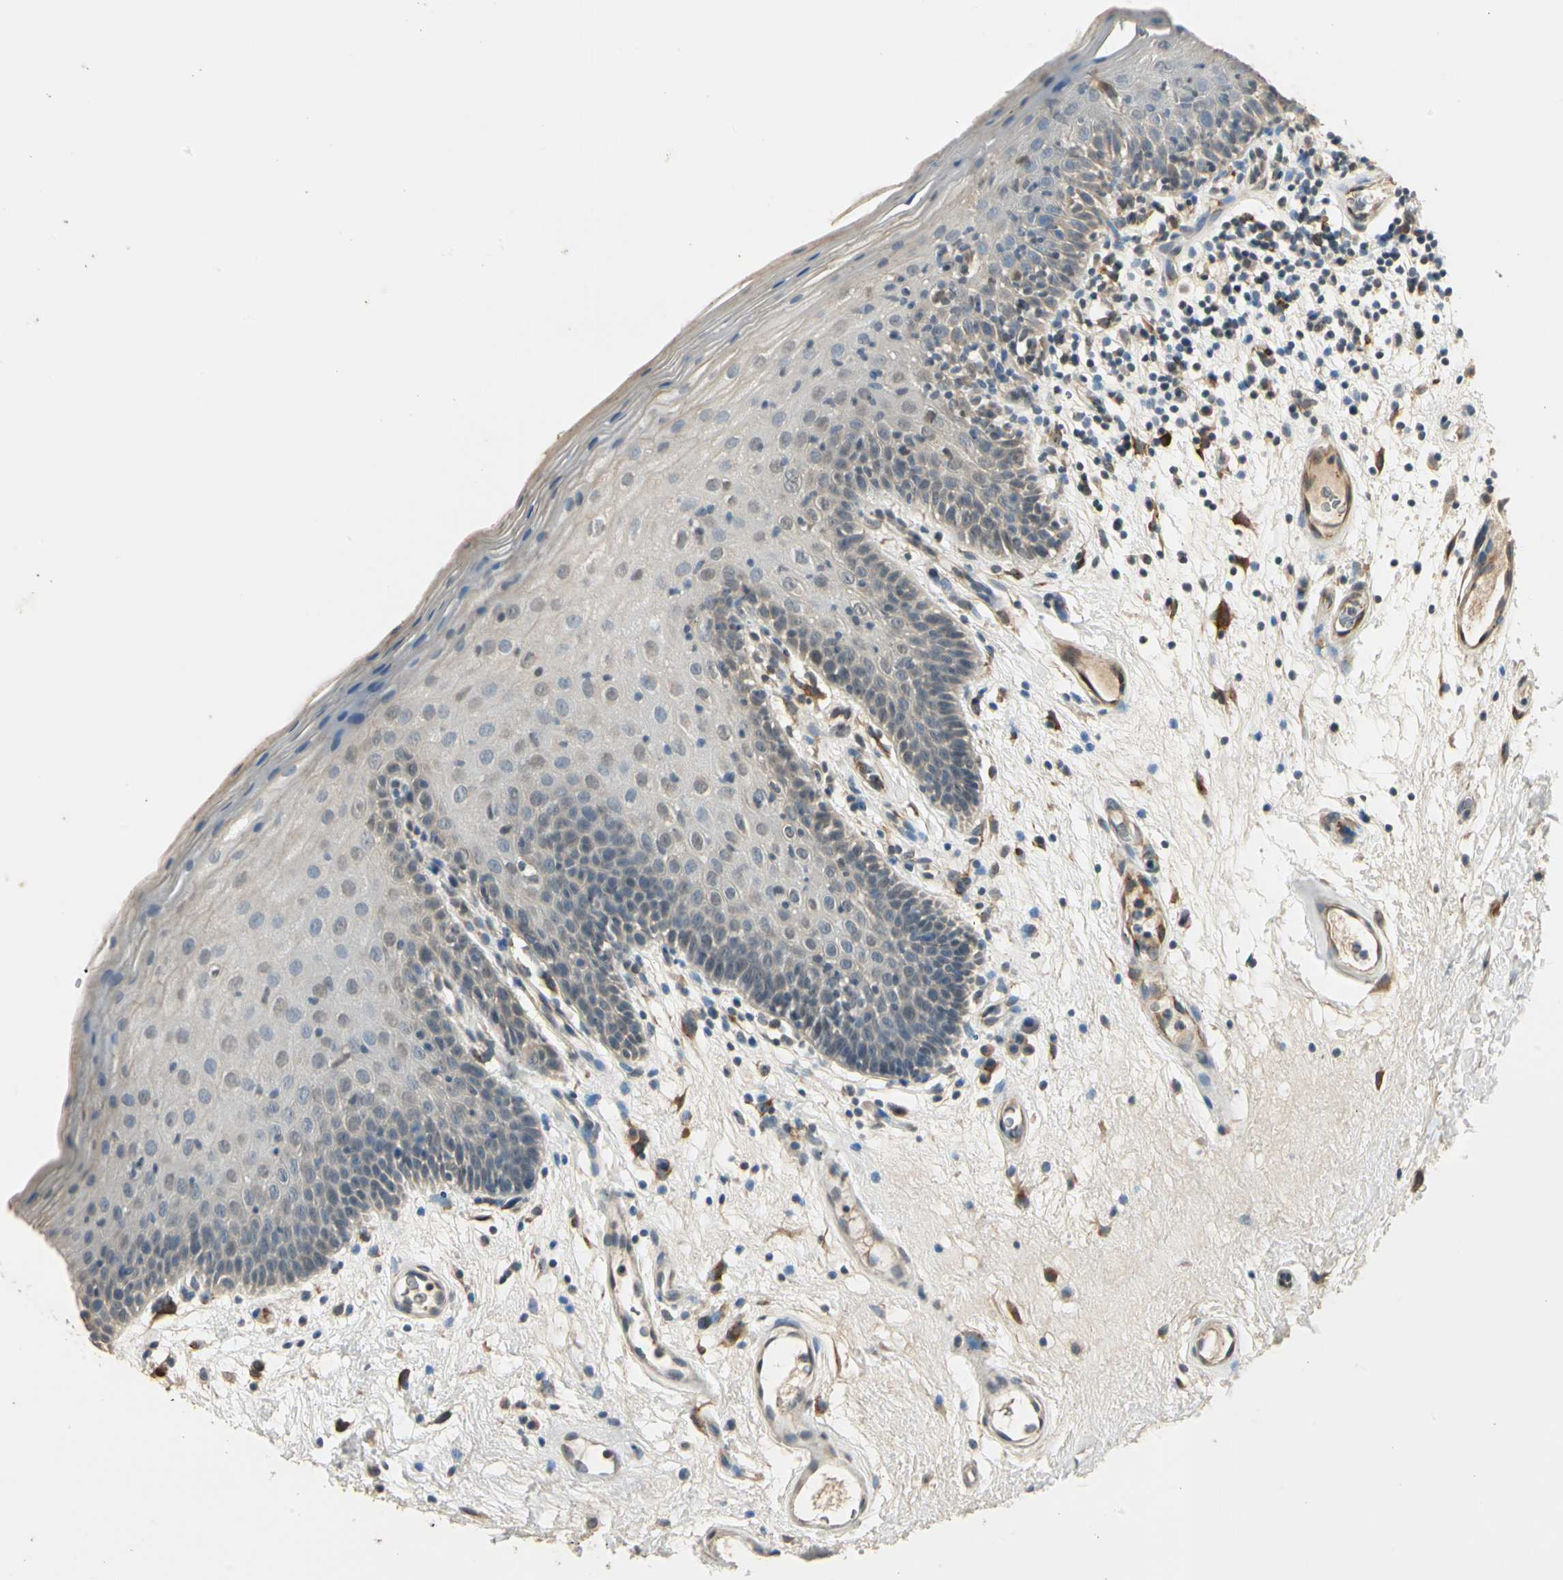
{"staining": {"intensity": "weak", "quantity": "25%-75%", "location": "cytoplasmic/membranous,nuclear"}, "tissue": "oral mucosa", "cell_type": "Squamous epithelial cells", "image_type": "normal", "snomed": [{"axis": "morphology", "description": "Normal tissue, NOS"}, {"axis": "morphology", "description": "Squamous cell carcinoma, NOS"}, {"axis": "topography", "description": "Skeletal muscle"}, {"axis": "topography", "description": "Oral tissue"}, {"axis": "topography", "description": "Head-Neck"}], "caption": "IHC (DAB) staining of unremarkable oral mucosa shows weak cytoplasmic/membranous,nuclear protein positivity in approximately 25%-75% of squamous epithelial cells. The staining was performed using DAB (3,3'-diaminobenzidine) to visualize the protein expression in brown, while the nuclei were stained in blue with hematoxylin (Magnification: 20x).", "gene": "TASOR", "patient": {"sex": "male", "age": 71}}